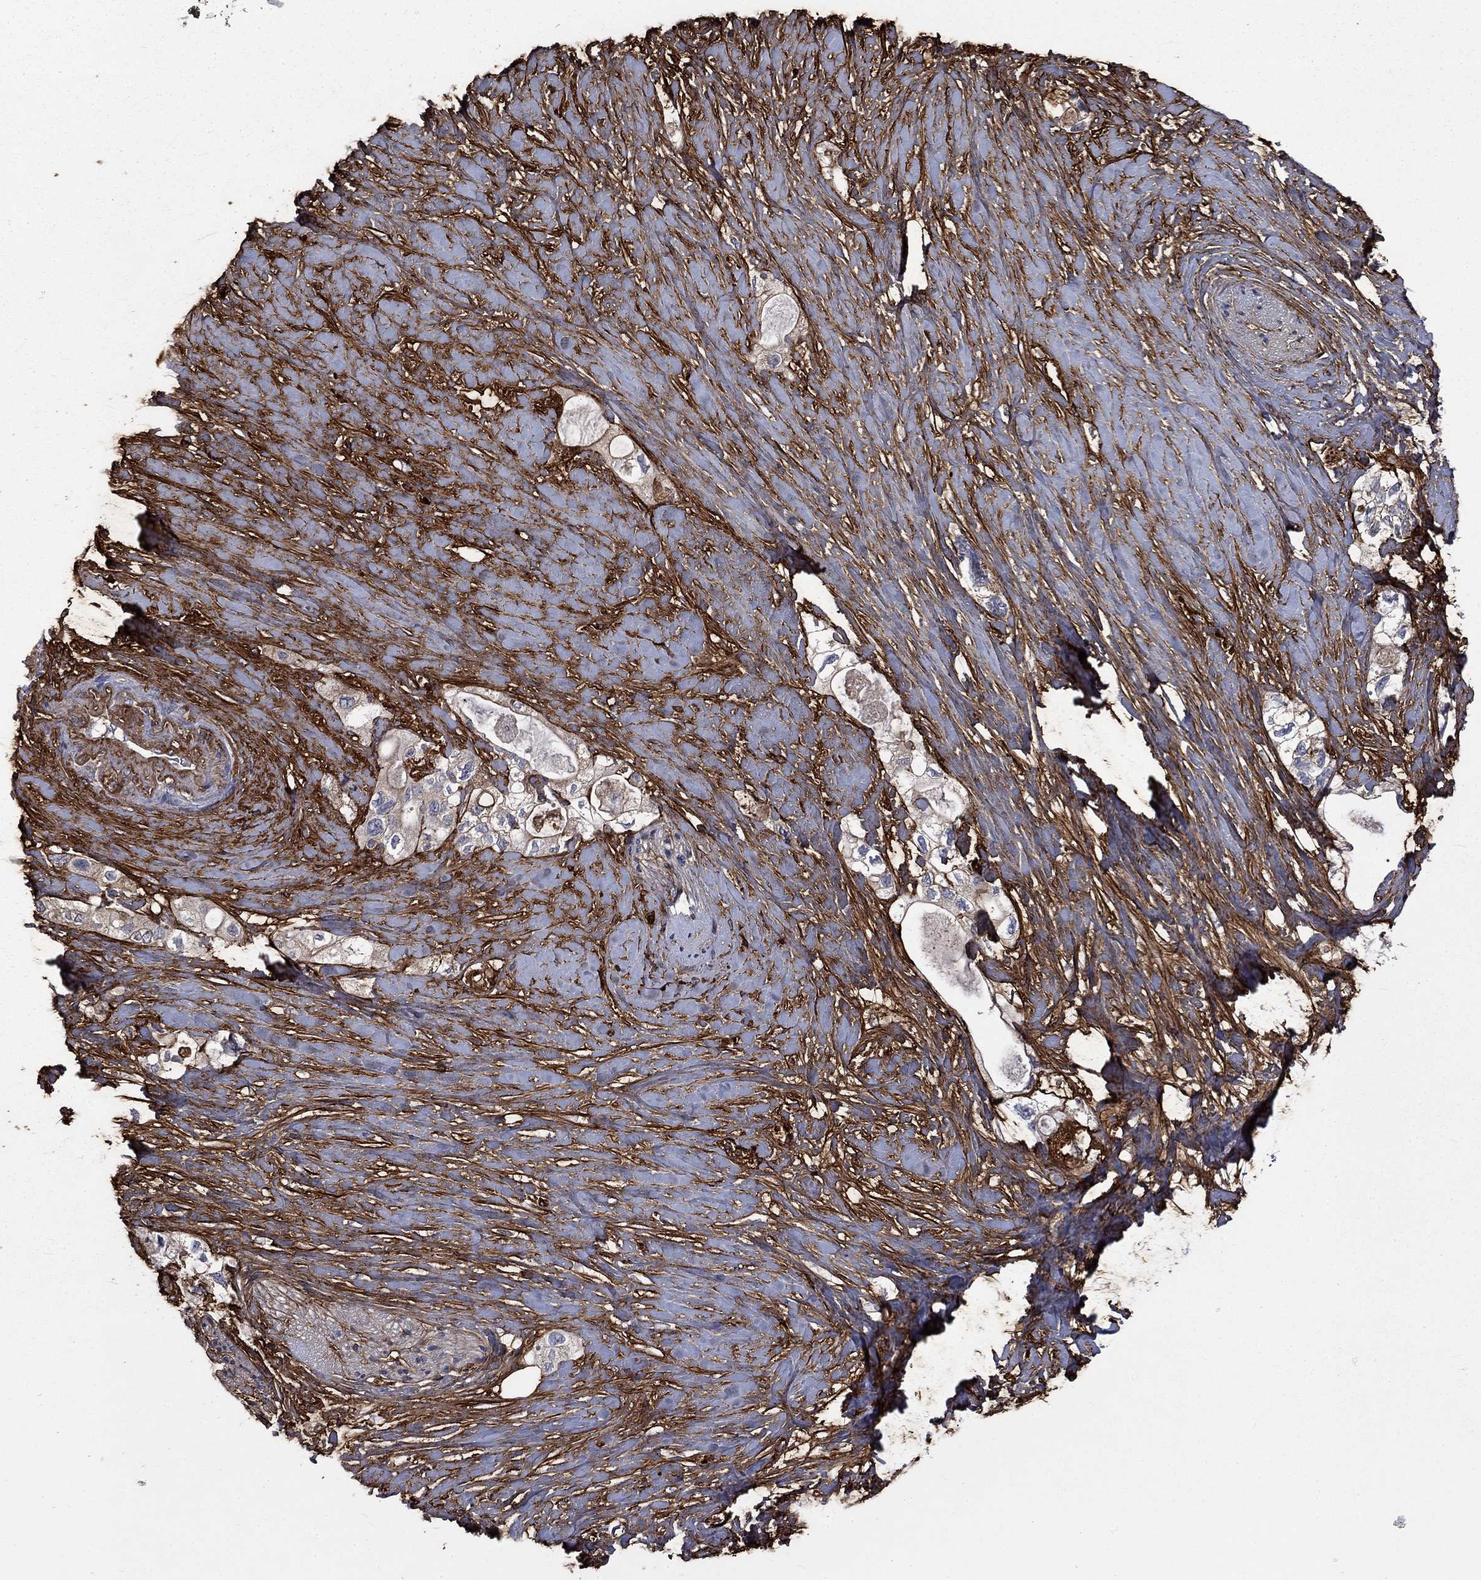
{"staining": {"intensity": "negative", "quantity": "none", "location": "none"}, "tissue": "pancreatic cancer", "cell_type": "Tumor cells", "image_type": "cancer", "snomed": [{"axis": "morphology", "description": "Adenocarcinoma, NOS"}, {"axis": "topography", "description": "Pancreas"}], "caption": "This is a micrograph of immunohistochemistry (IHC) staining of adenocarcinoma (pancreatic), which shows no positivity in tumor cells.", "gene": "VCAN", "patient": {"sex": "female", "age": 56}}